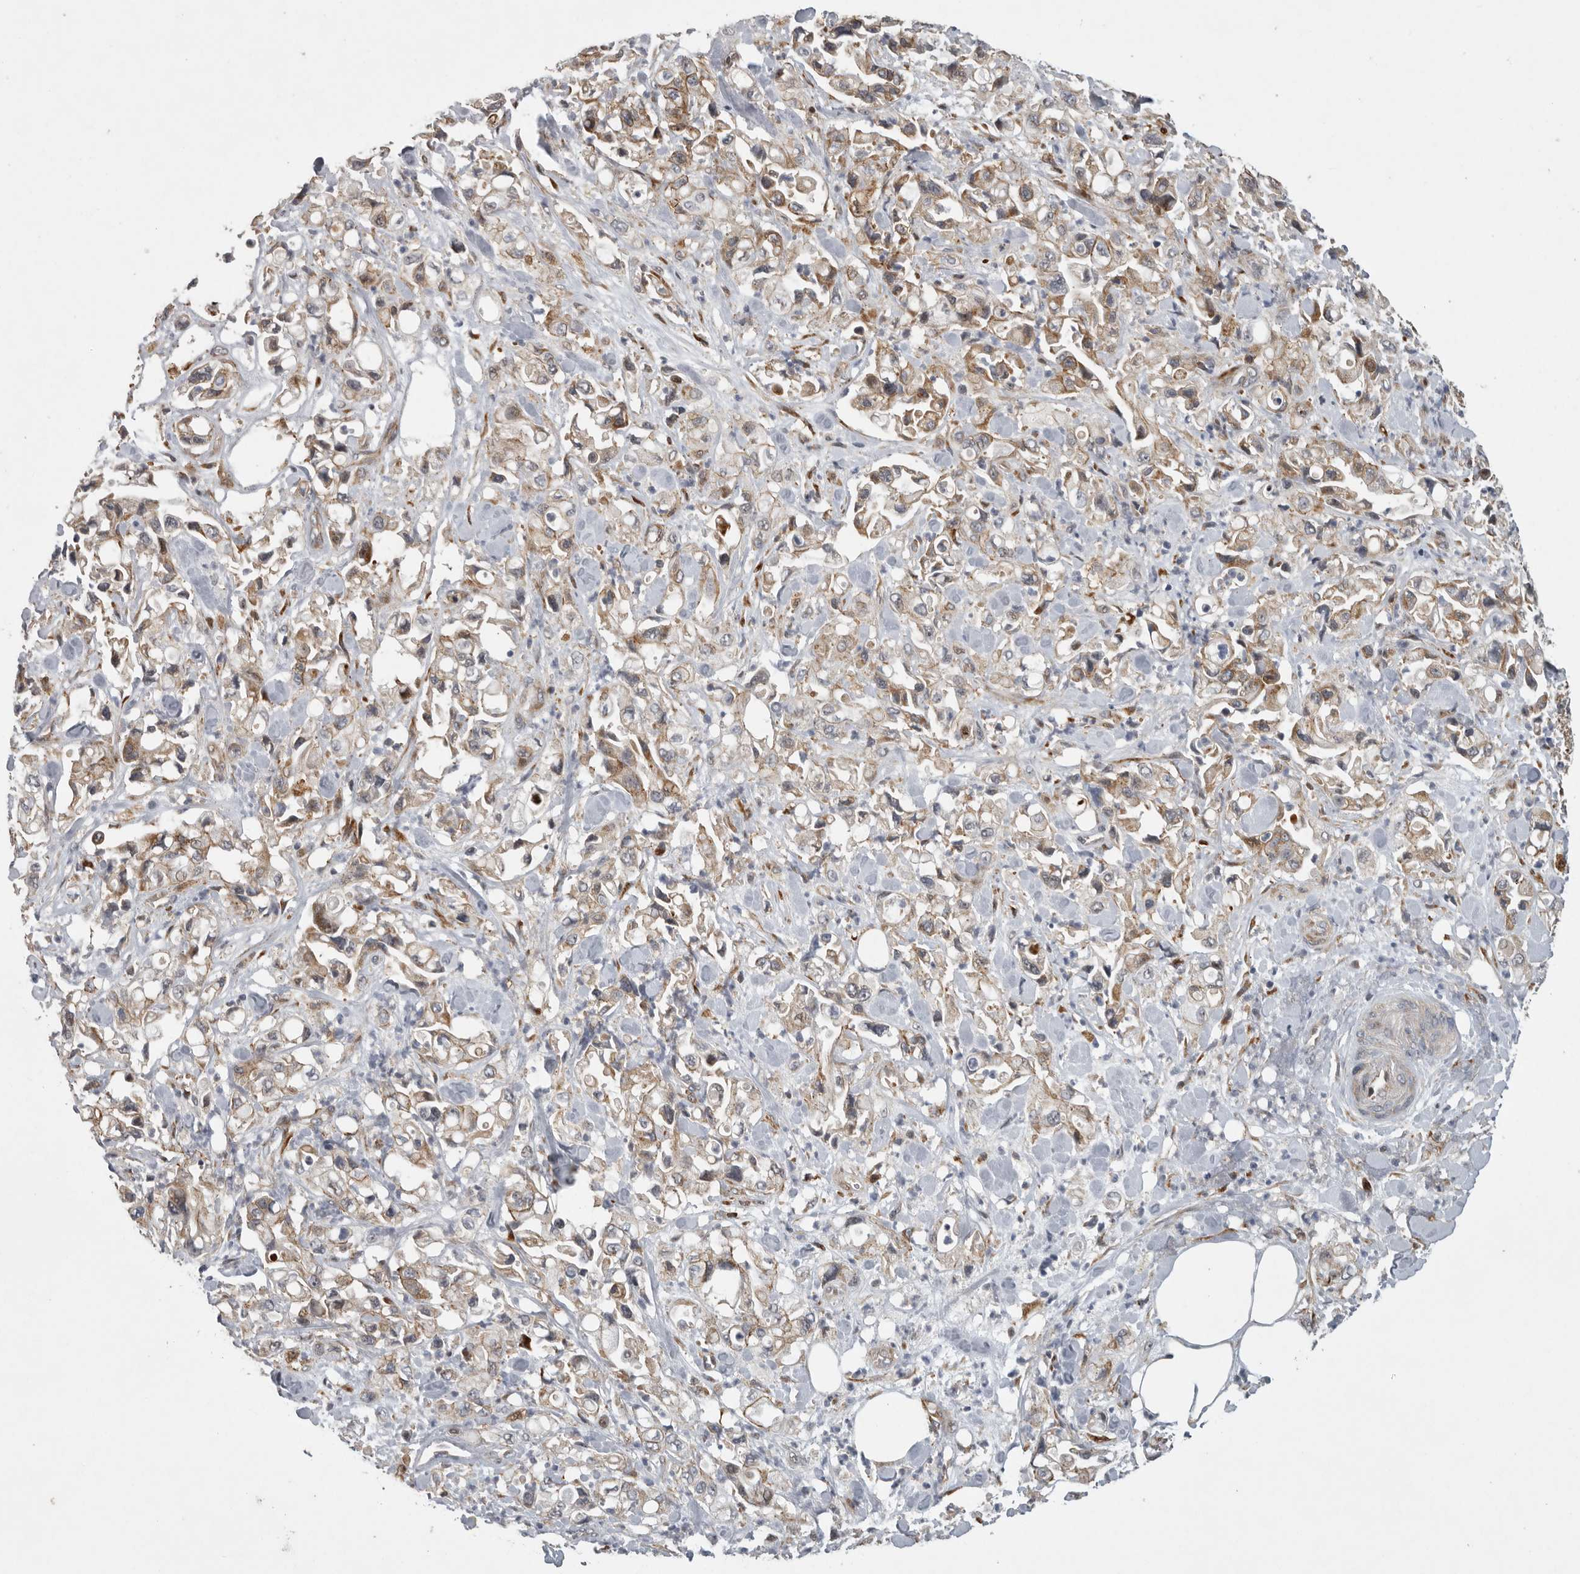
{"staining": {"intensity": "weak", "quantity": ">75%", "location": "cytoplasmic/membranous"}, "tissue": "pancreatic cancer", "cell_type": "Tumor cells", "image_type": "cancer", "snomed": [{"axis": "morphology", "description": "Adenocarcinoma, NOS"}, {"axis": "topography", "description": "Pancreas"}], "caption": "A high-resolution image shows immunohistochemistry staining of pancreatic cancer (adenocarcinoma), which exhibits weak cytoplasmic/membranous expression in approximately >75% of tumor cells.", "gene": "MPDZ", "patient": {"sex": "male", "age": 70}}